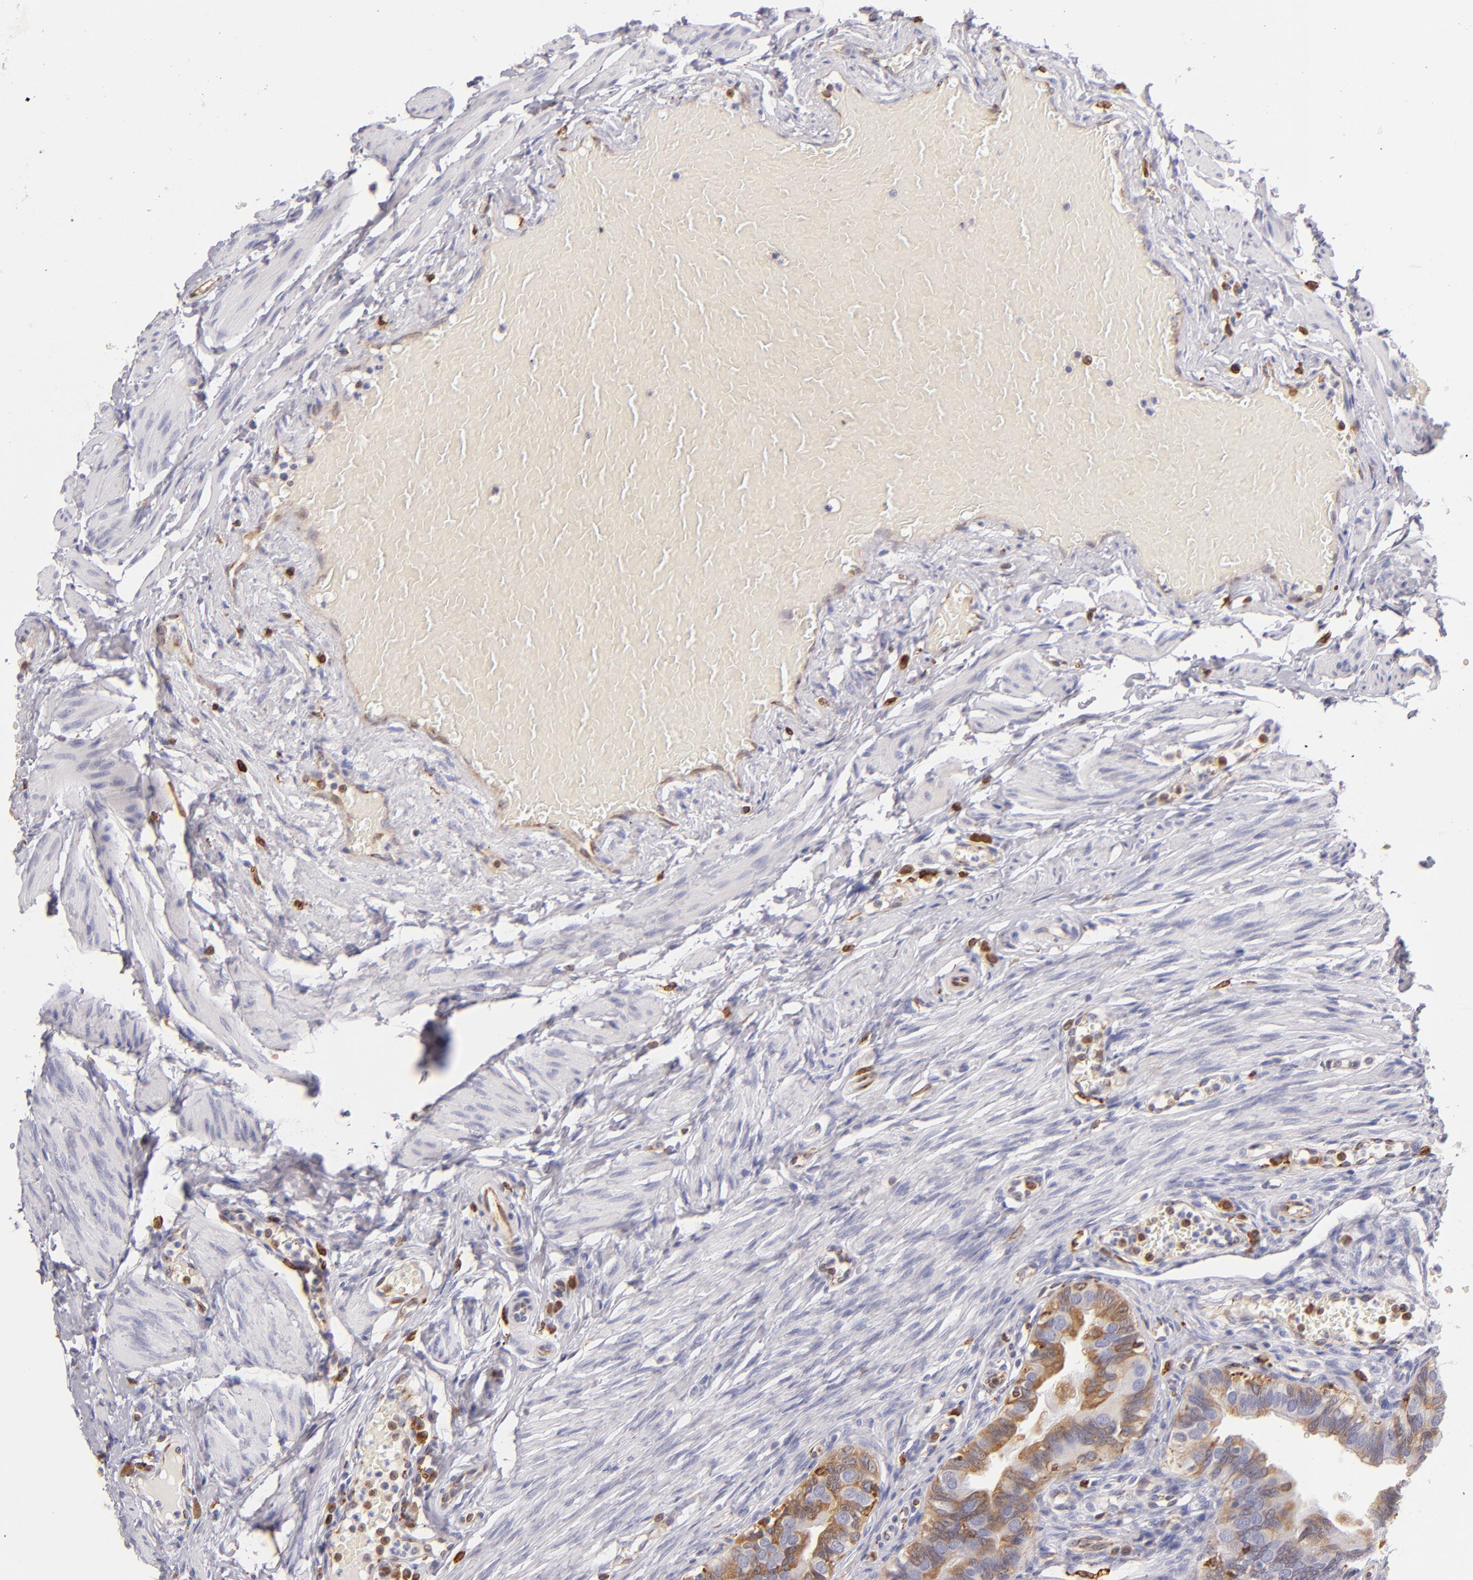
{"staining": {"intensity": "moderate", "quantity": ">75%", "location": "cytoplasmic/membranous"}, "tissue": "fallopian tube", "cell_type": "Glandular cells", "image_type": "normal", "snomed": [{"axis": "morphology", "description": "Normal tissue, NOS"}, {"axis": "topography", "description": "Fallopian tube"}, {"axis": "topography", "description": "Ovary"}], "caption": "Moderate cytoplasmic/membranous positivity for a protein is appreciated in about >75% of glandular cells of benign fallopian tube using IHC.", "gene": "CD74", "patient": {"sex": "female", "age": 51}}